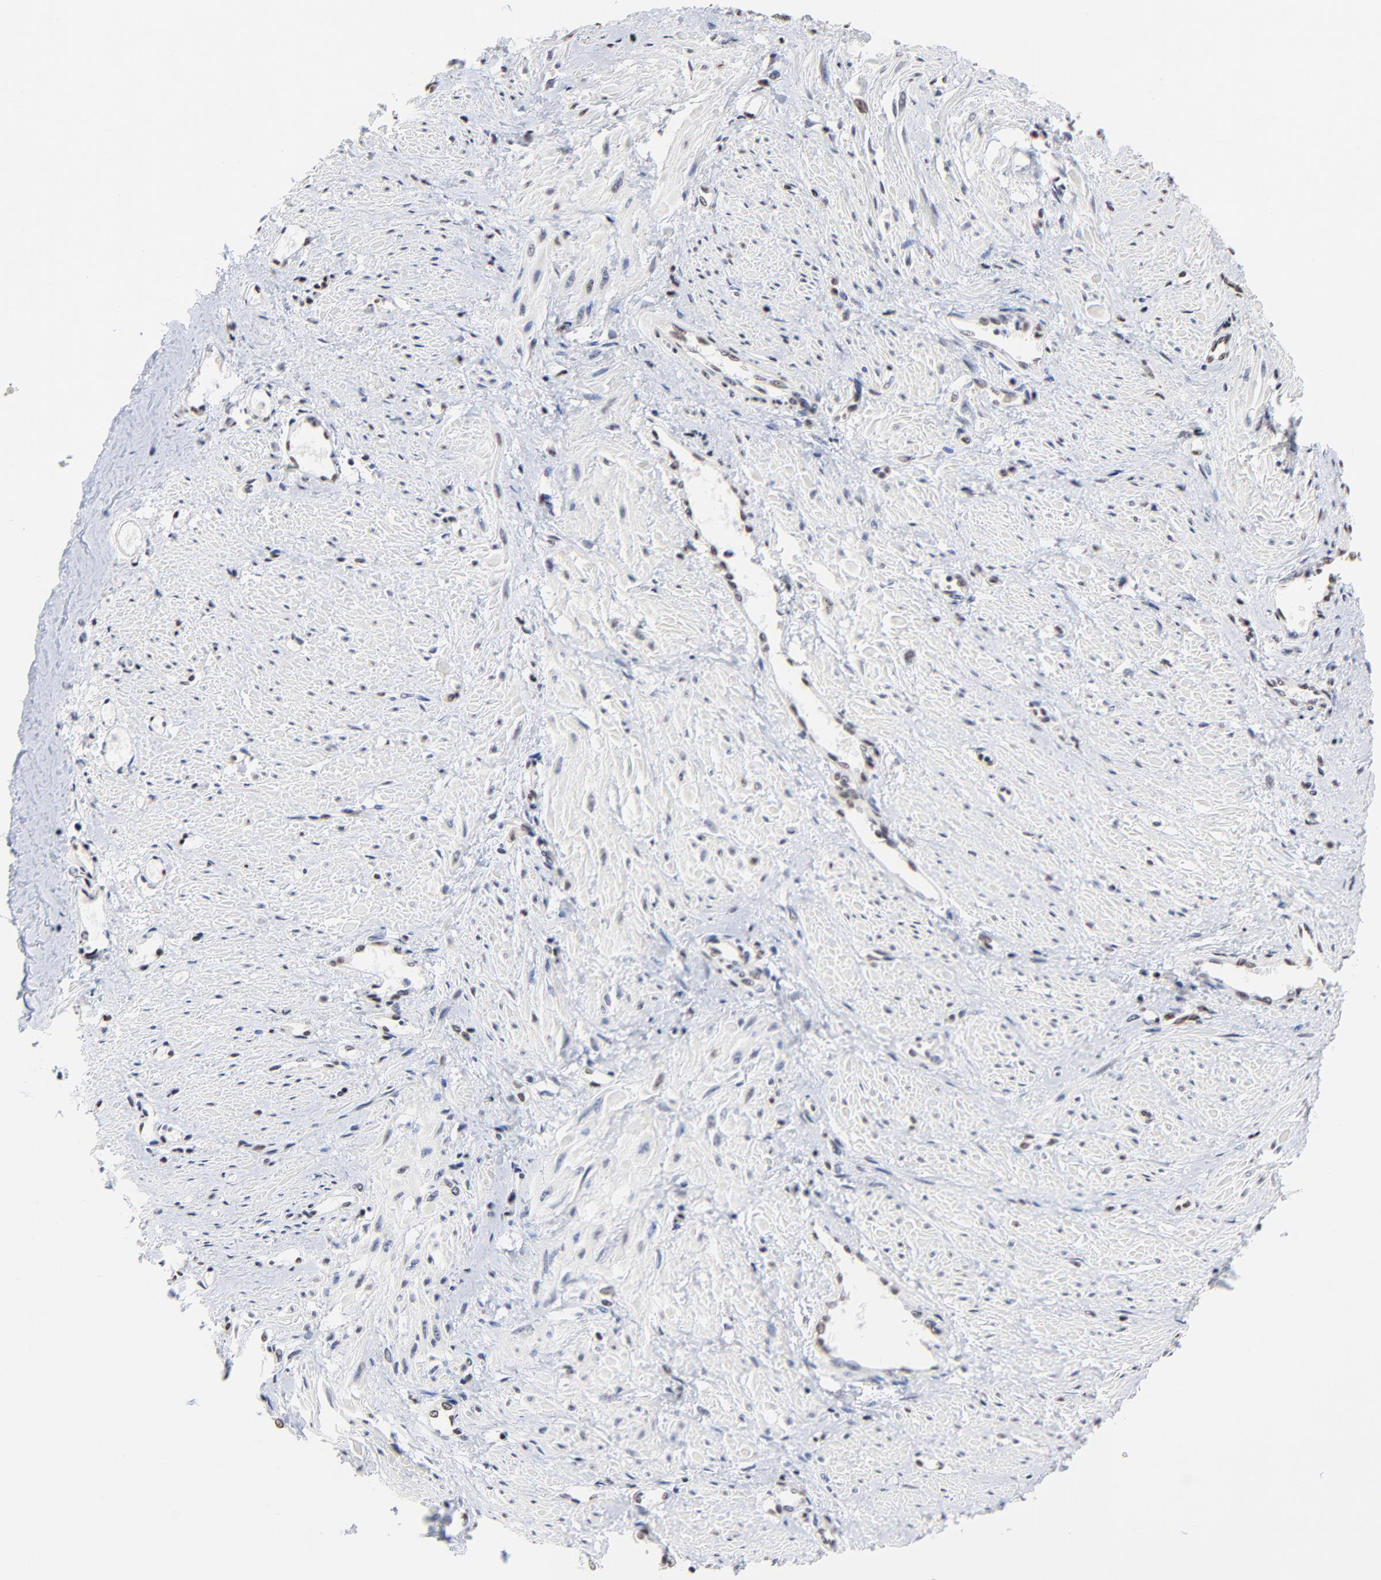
{"staining": {"intensity": "weak", "quantity": "25%-75%", "location": "nuclear"}, "tissue": "smooth muscle", "cell_type": "Smooth muscle cells", "image_type": "normal", "snomed": [{"axis": "morphology", "description": "Normal tissue, NOS"}, {"axis": "topography", "description": "Smooth muscle"}, {"axis": "topography", "description": "Uterus"}], "caption": "Immunohistochemical staining of benign human smooth muscle shows 25%-75% levels of weak nuclear protein staining in approximately 25%-75% of smooth muscle cells. (DAB = brown stain, brightfield microscopy at high magnification).", "gene": "MBD4", "patient": {"sex": "female", "age": 39}}